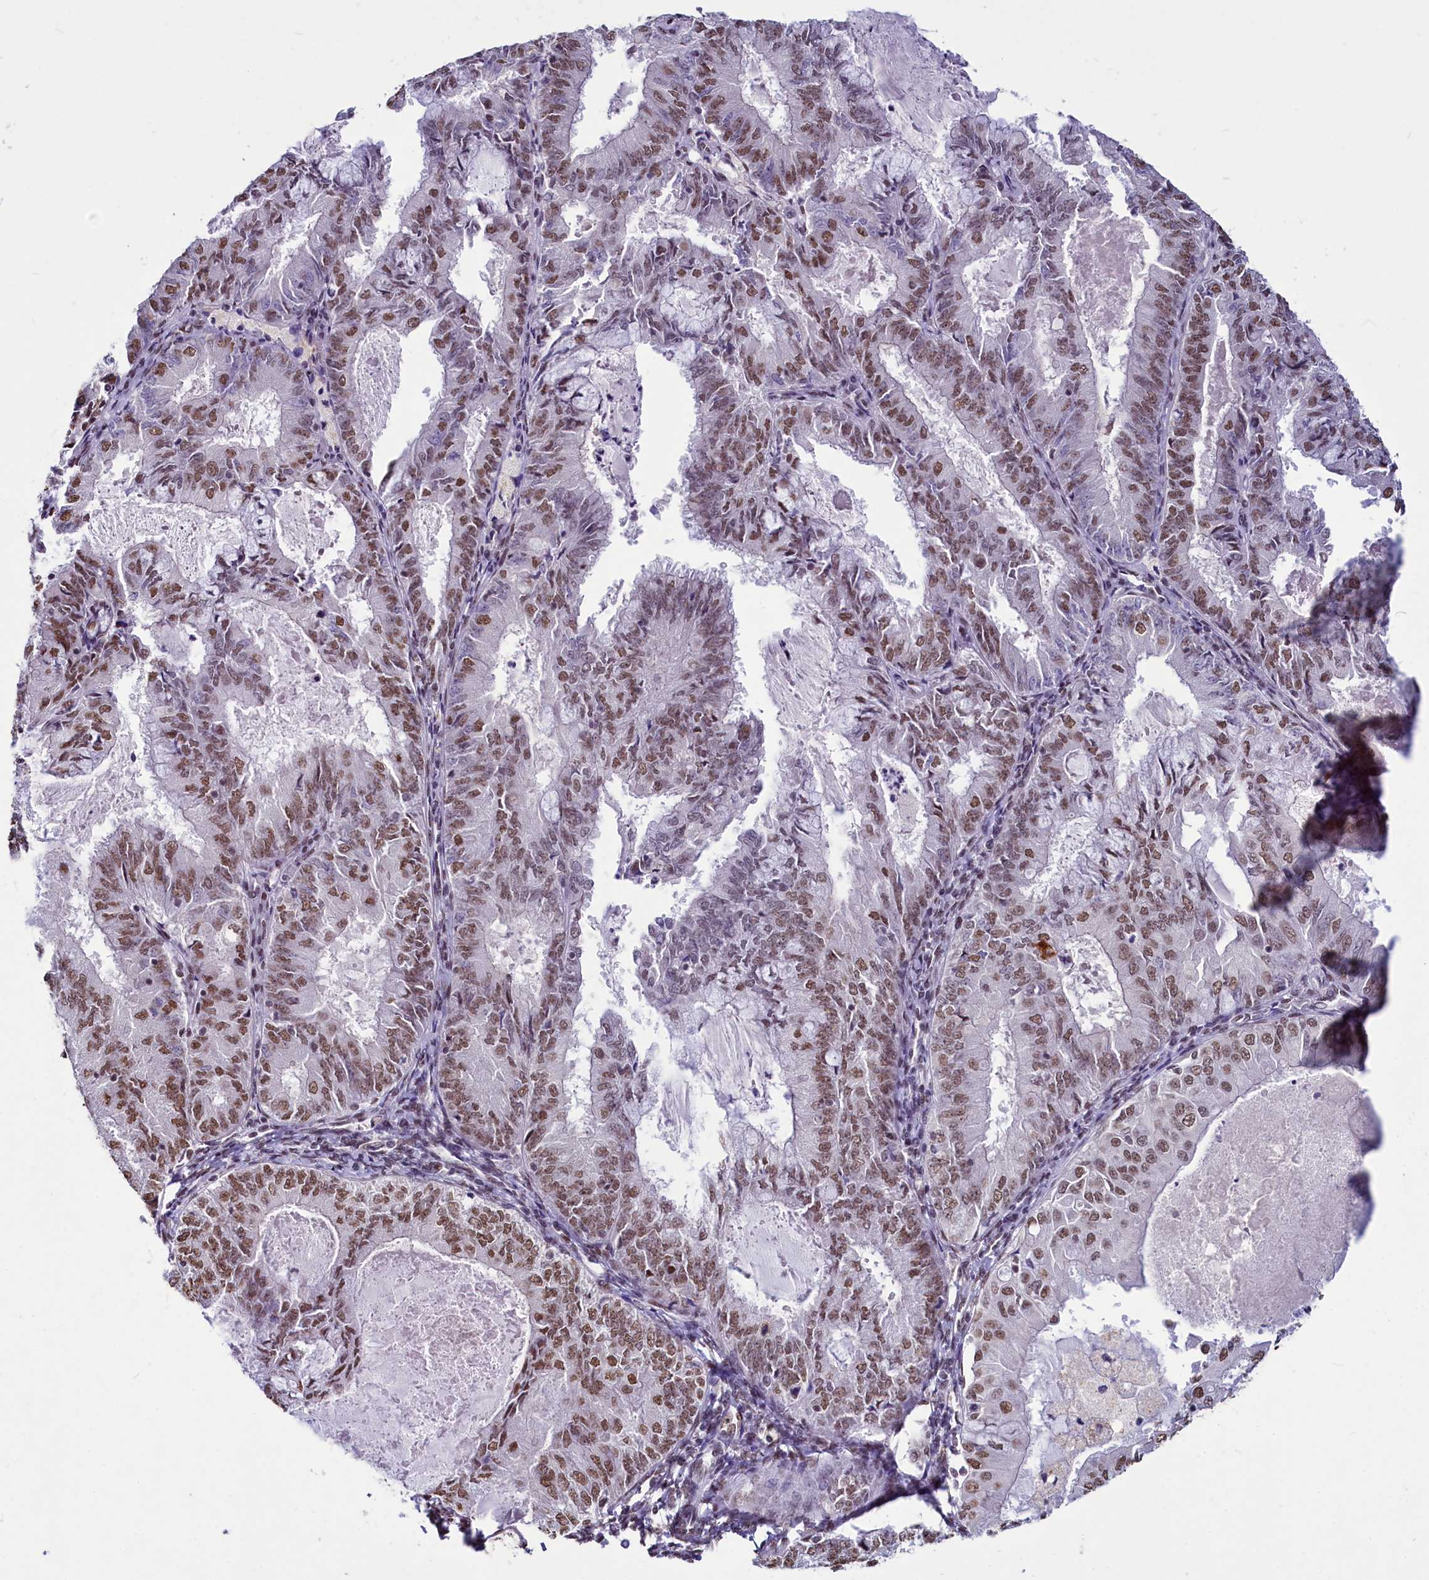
{"staining": {"intensity": "moderate", "quantity": ">75%", "location": "nuclear"}, "tissue": "endometrial cancer", "cell_type": "Tumor cells", "image_type": "cancer", "snomed": [{"axis": "morphology", "description": "Adenocarcinoma, NOS"}, {"axis": "topography", "description": "Endometrium"}], "caption": "Immunohistochemical staining of endometrial adenocarcinoma reveals moderate nuclear protein expression in approximately >75% of tumor cells.", "gene": "PARPBP", "patient": {"sex": "female", "age": 57}}